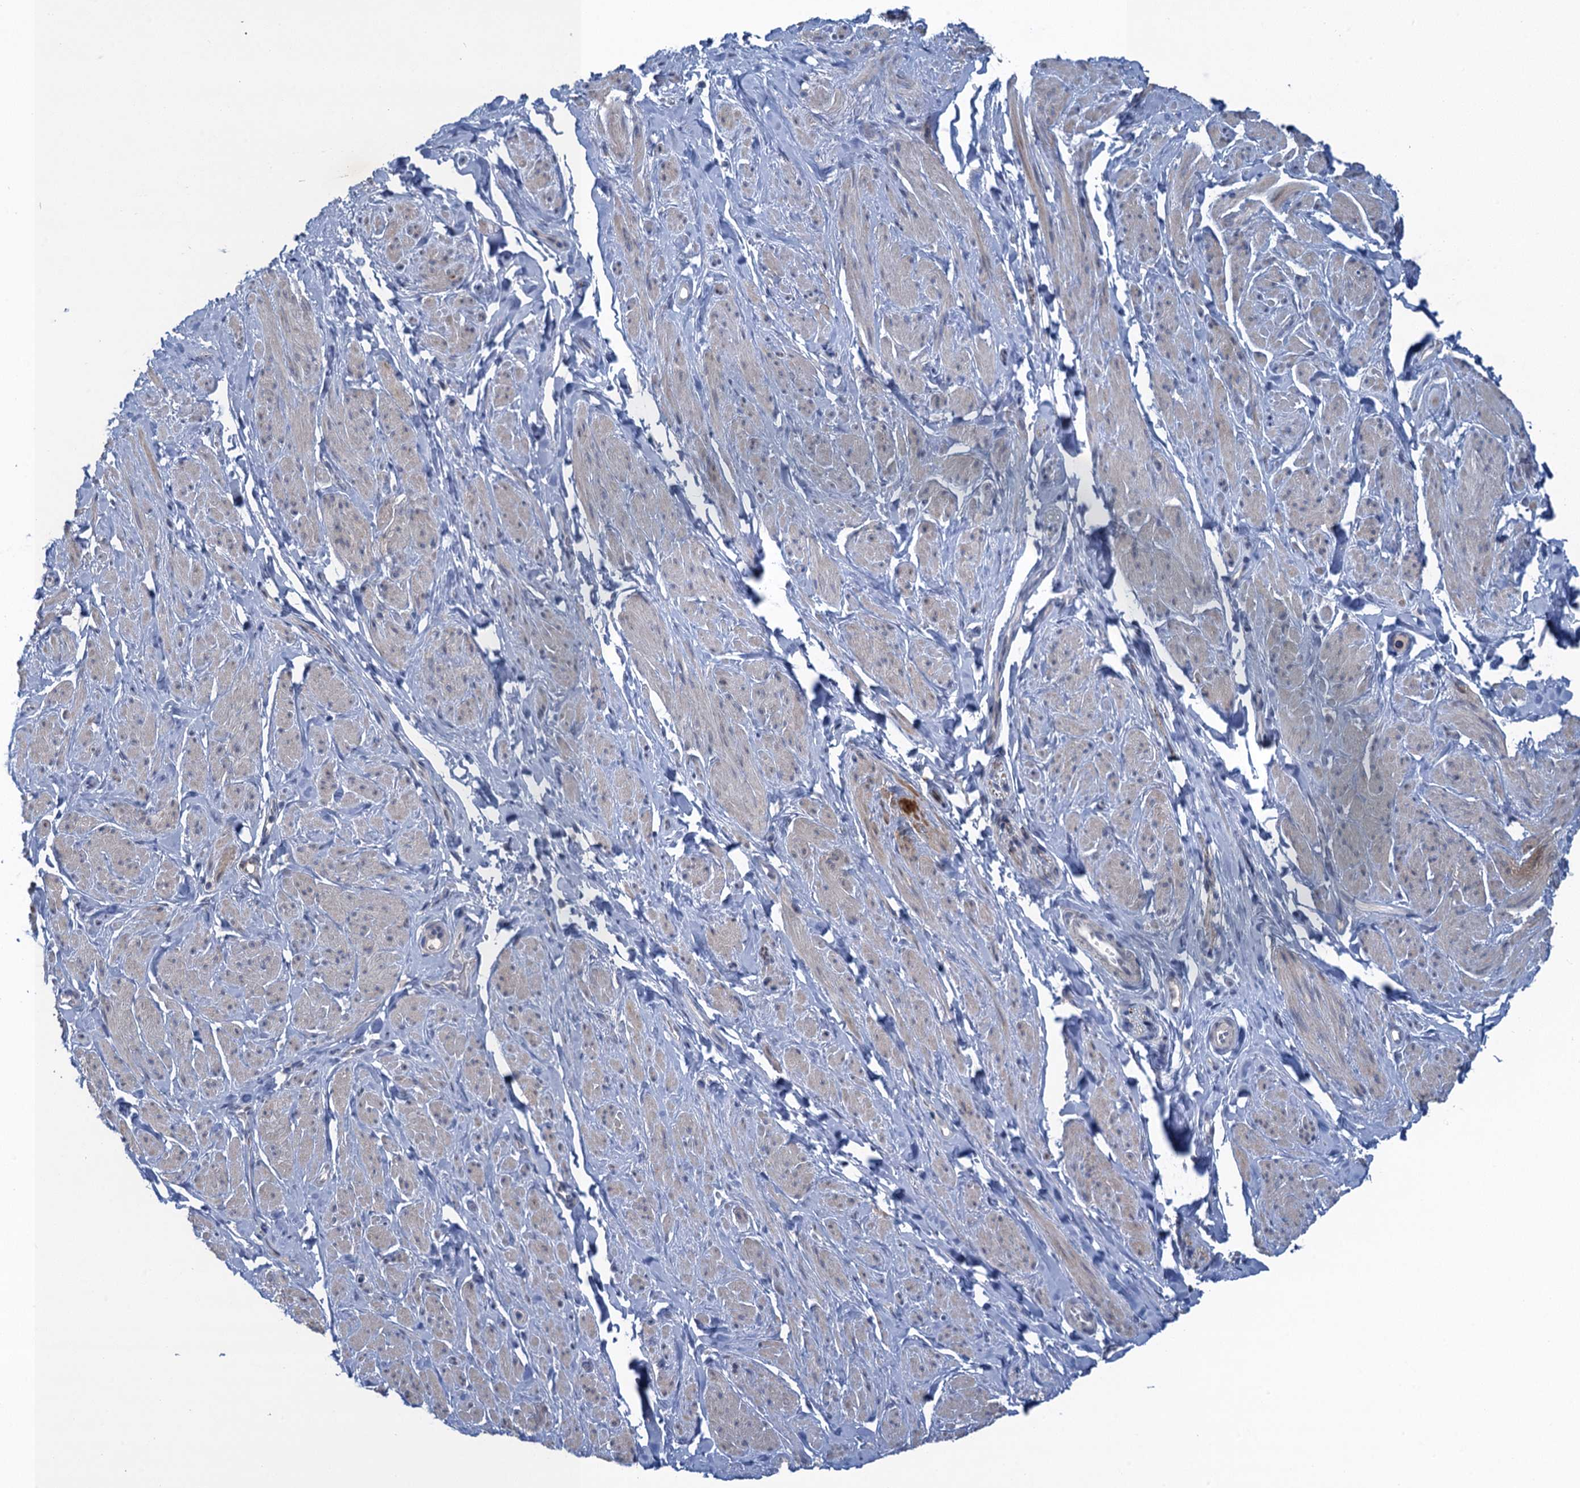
{"staining": {"intensity": "negative", "quantity": "none", "location": "none"}, "tissue": "smooth muscle", "cell_type": "Smooth muscle cells", "image_type": "normal", "snomed": [{"axis": "morphology", "description": "Normal tissue, NOS"}, {"axis": "topography", "description": "Smooth muscle"}, {"axis": "topography", "description": "Peripheral nerve tissue"}], "caption": "An image of smooth muscle stained for a protein reveals no brown staining in smooth muscle cells.", "gene": "MRFAP1", "patient": {"sex": "male", "age": 69}}